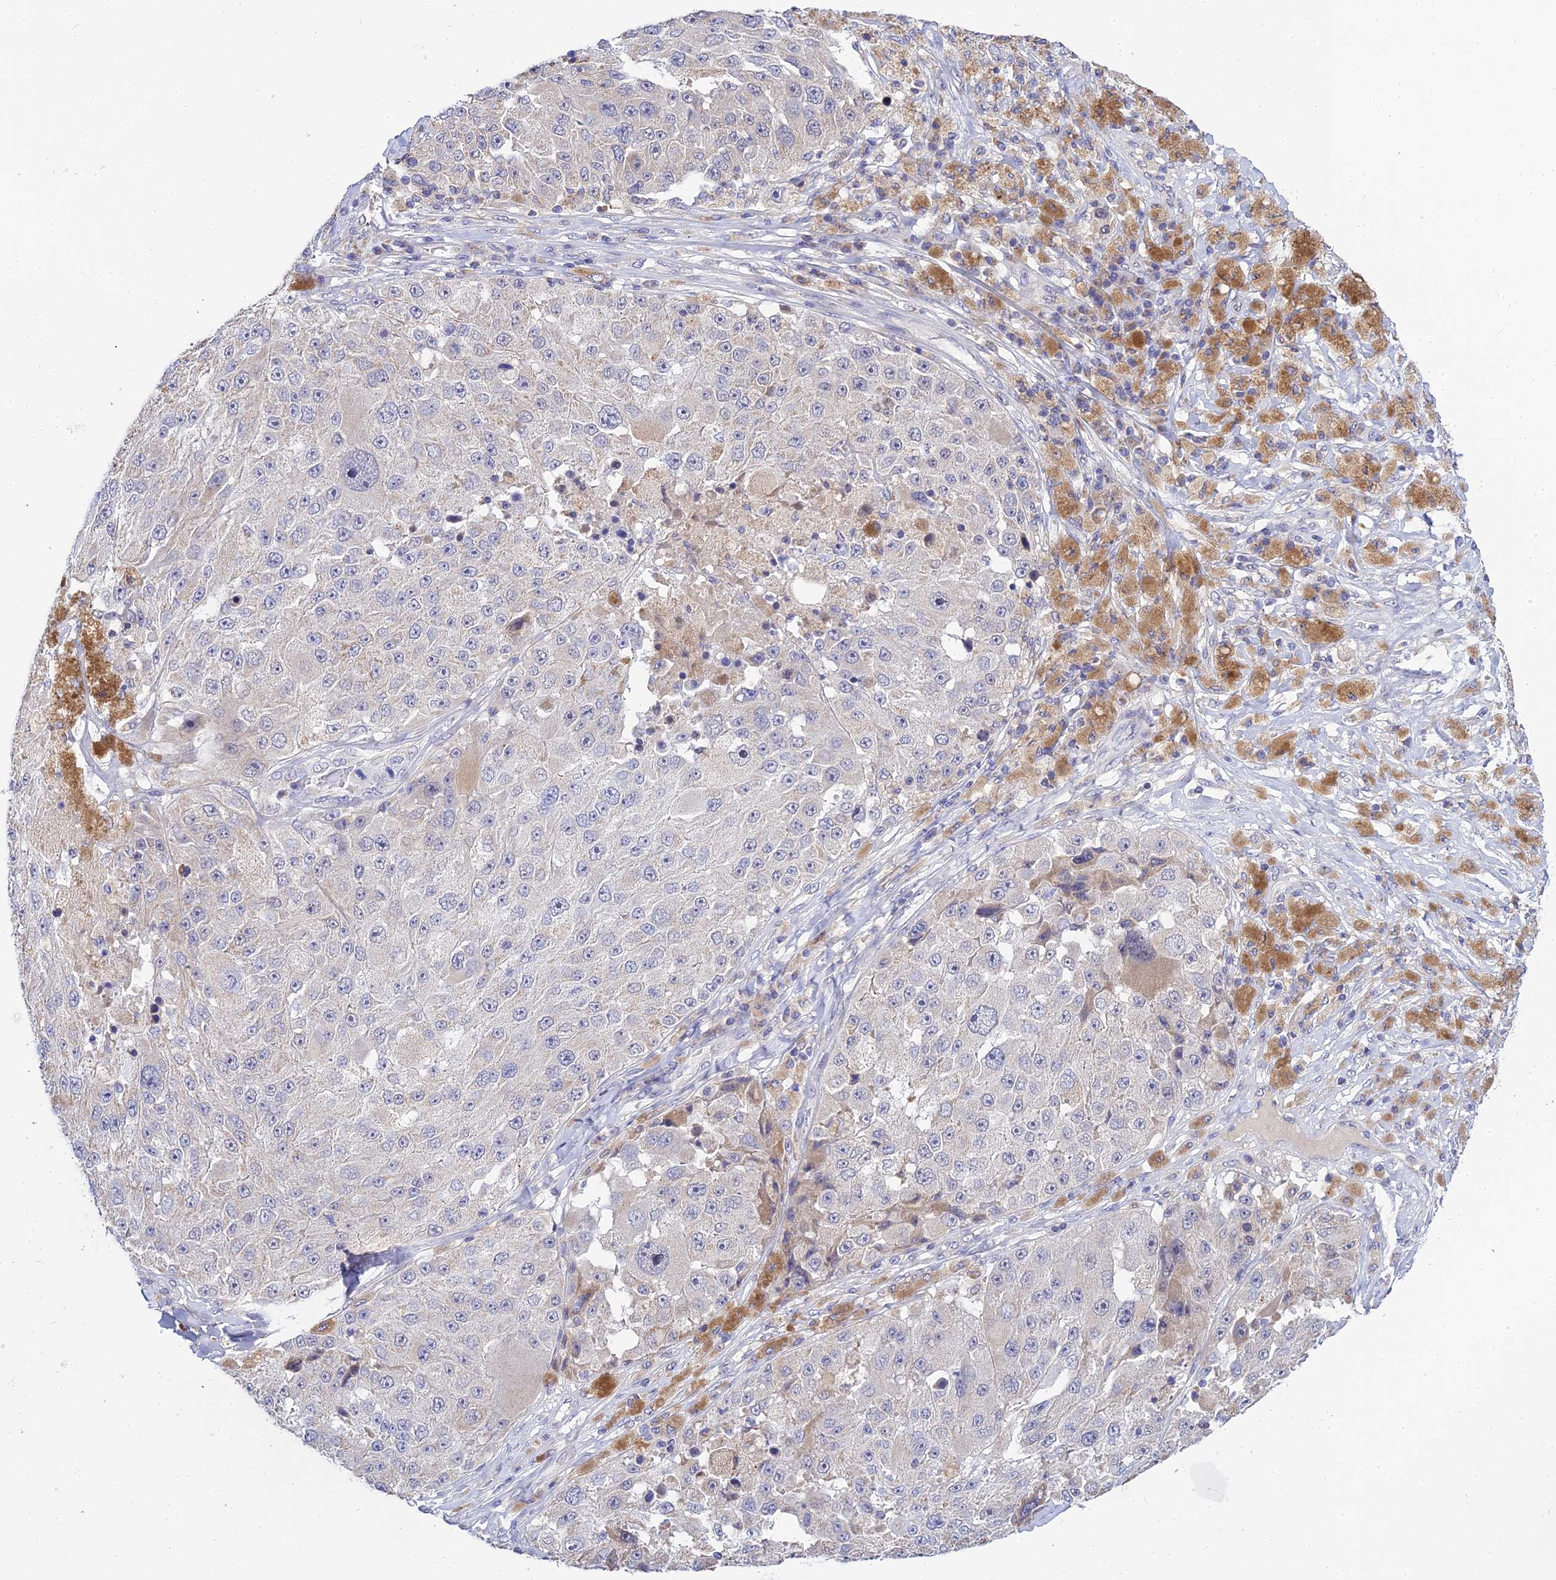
{"staining": {"intensity": "negative", "quantity": "none", "location": "none"}, "tissue": "melanoma", "cell_type": "Tumor cells", "image_type": "cancer", "snomed": [{"axis": "morphology", "description": "Malignant melanoma, Metastatic site"}, {"axis": "topography", "description": "Lymph node"}], "caption": "This is an immunohistochemistry histopathology image of malignant melanoma (metastatic site). There is no positivity in tumor cells.", "gene": "ZXDA", "patient": {"sex": "male", "age": 62}}